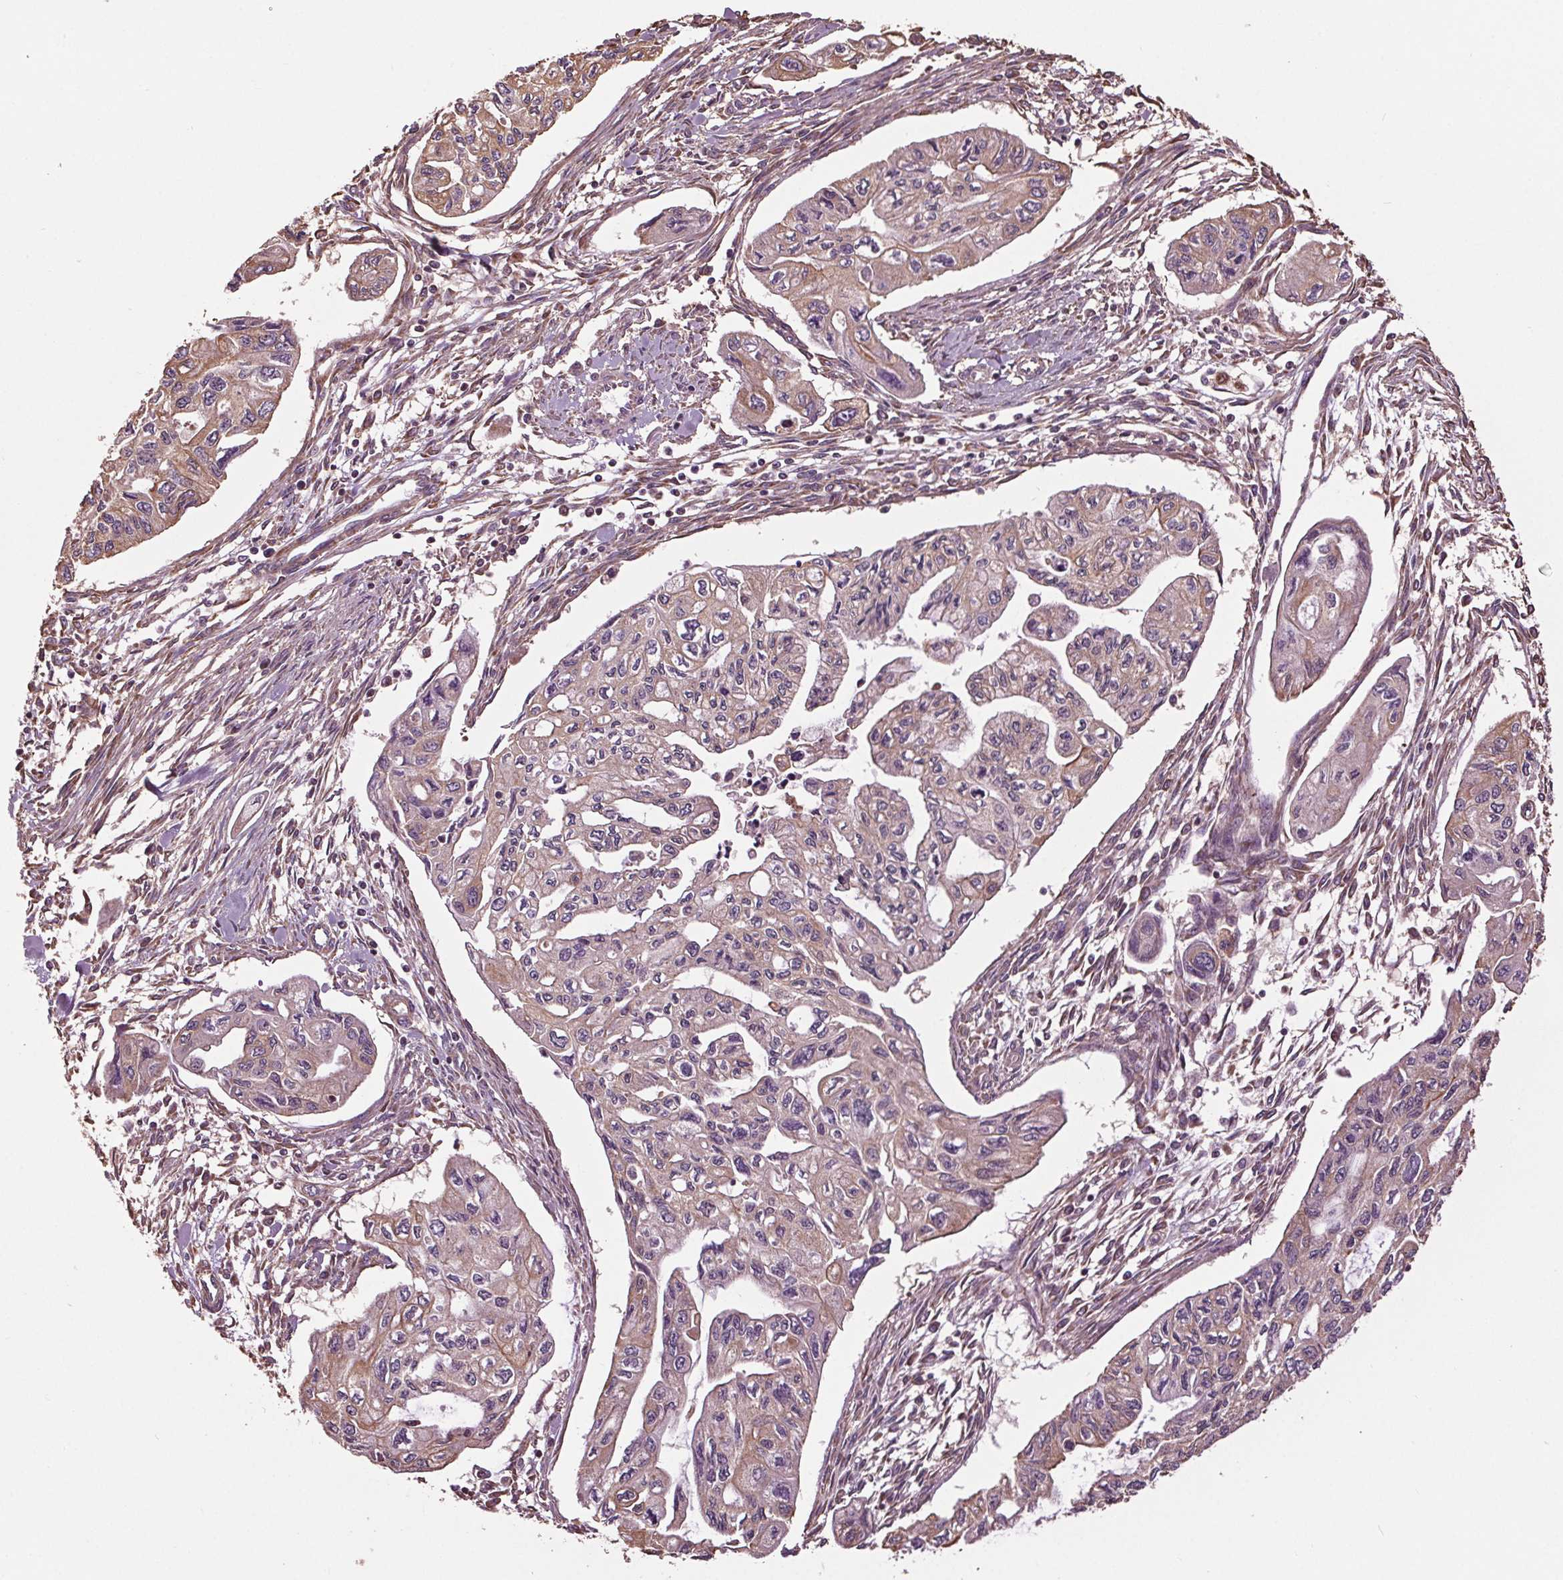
{"staining": {"intensity": "weak", "quantity": "25%-75%", "location": "cytoplasmic/membranous"}, "tissue": "pancreatic cancer", "cell_type": "Tumor cells", "image_type": "cancer", "snomed": [{"axis": "morphology", "description": "Adenocarcinoma, NOS"}, {"axis": "topography", "description": "Pancreas"}], "caption": "Immunohistochemistry image of neoplastic tissue: human pancreatic adenocarcinoma stained using IHC exhibits low levels of weak protein expression localized specifically in the cytoplasmic/membranous of tumor cells, appearing as a cytoplasmic/membranous brown color.", "gene": "RNPEP", "patient": {"sex": "female", "age": 76}}